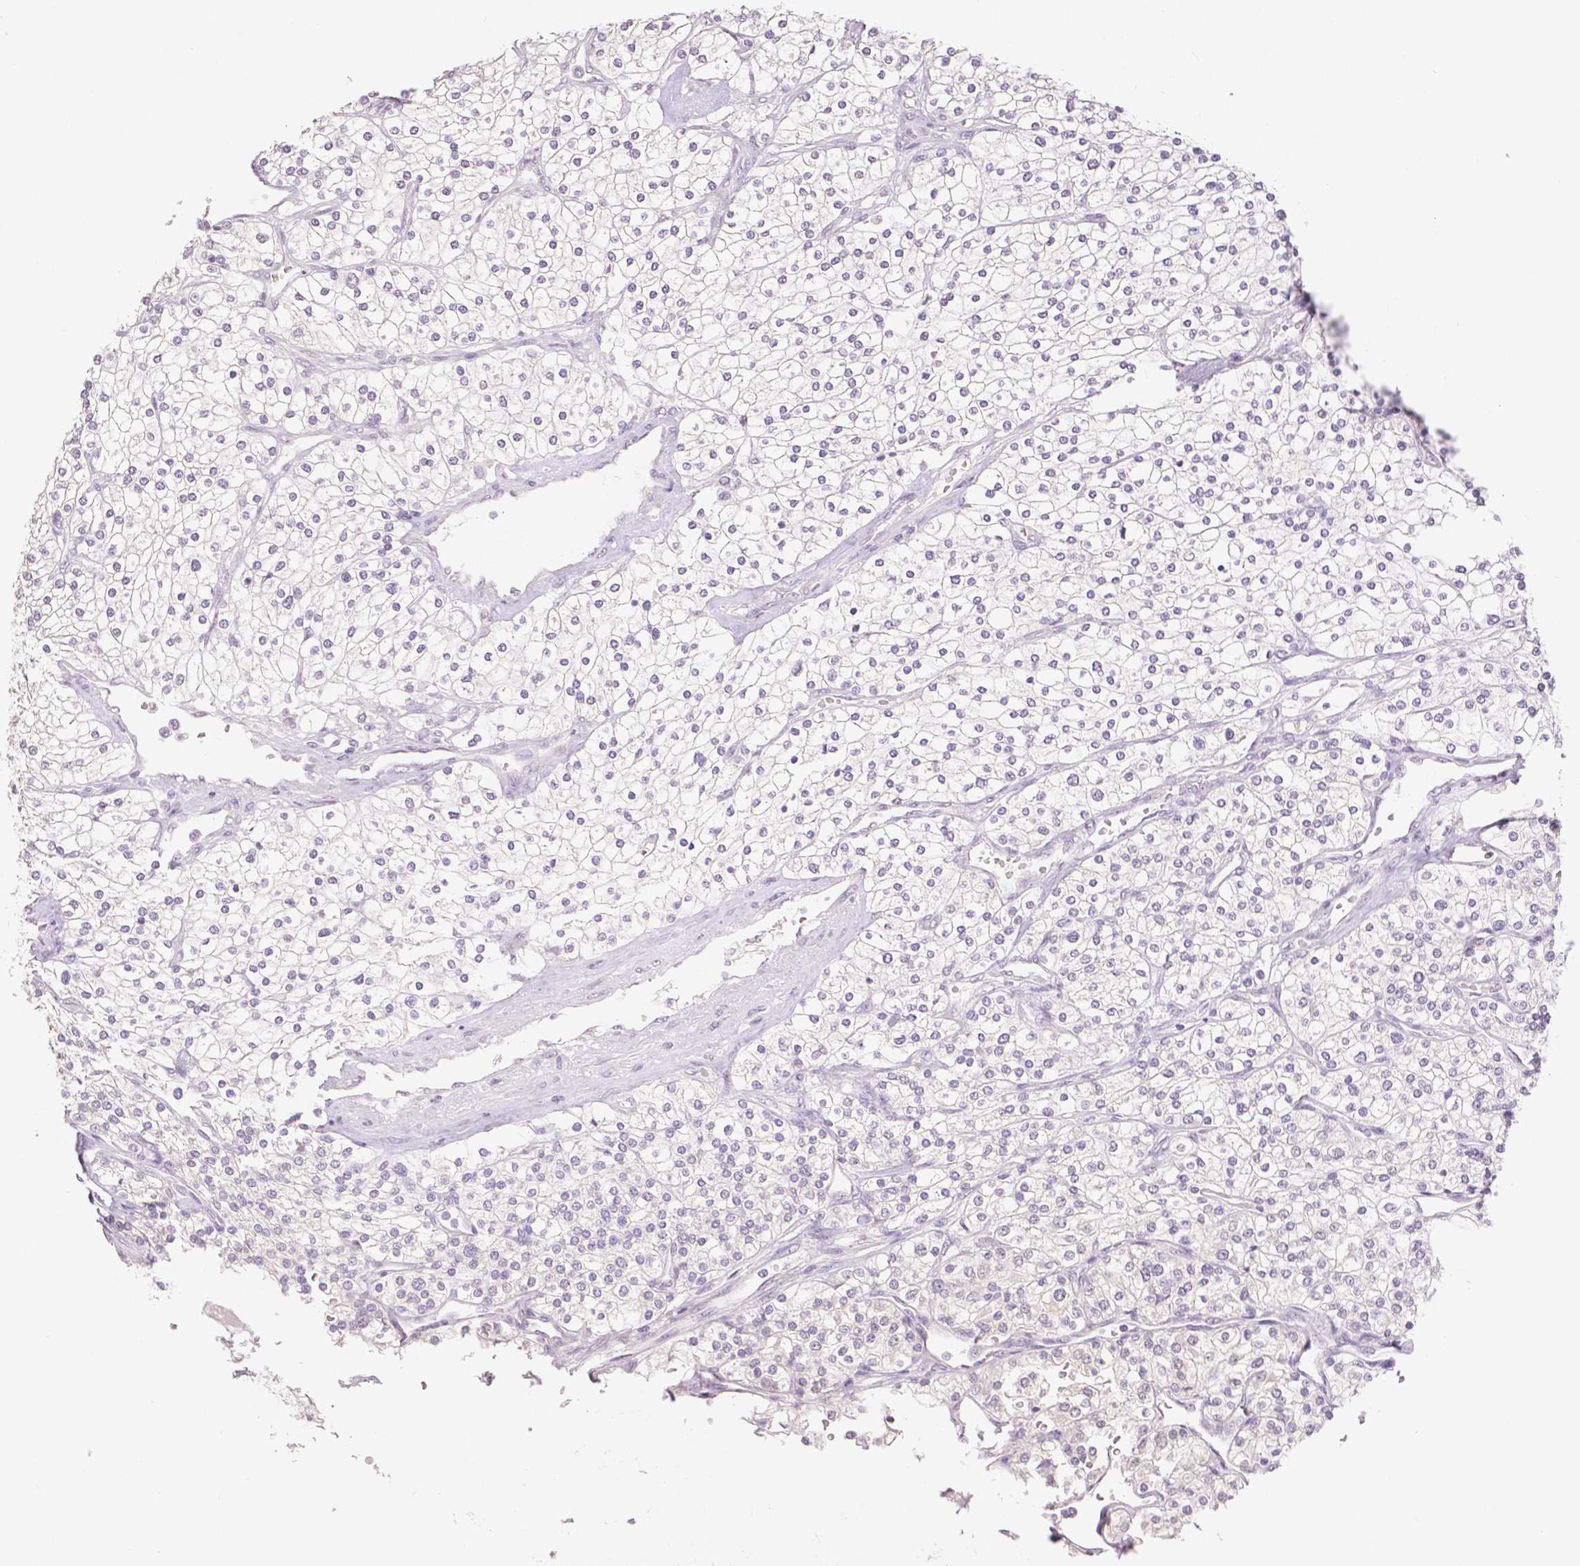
{"staining": {"intensity": "negative", "quantity": "none", "location": "none"}, "tissue": "renal cancer", "cell_type": "Tumor cells", "image_type": "cancer", "snomed": [{"axis": "morphology", "description": "Adenocarcinoma, NOS"}, {"axis": "topography", "description": "Kidney"}], "caption": "Human renal cancer (adenocarcinoma) stained for a protein using immunohistochemistry reveals no positivity in tumor cells.", "gene": "OCLN", "patient": {"sex": "male", "age": 80}}